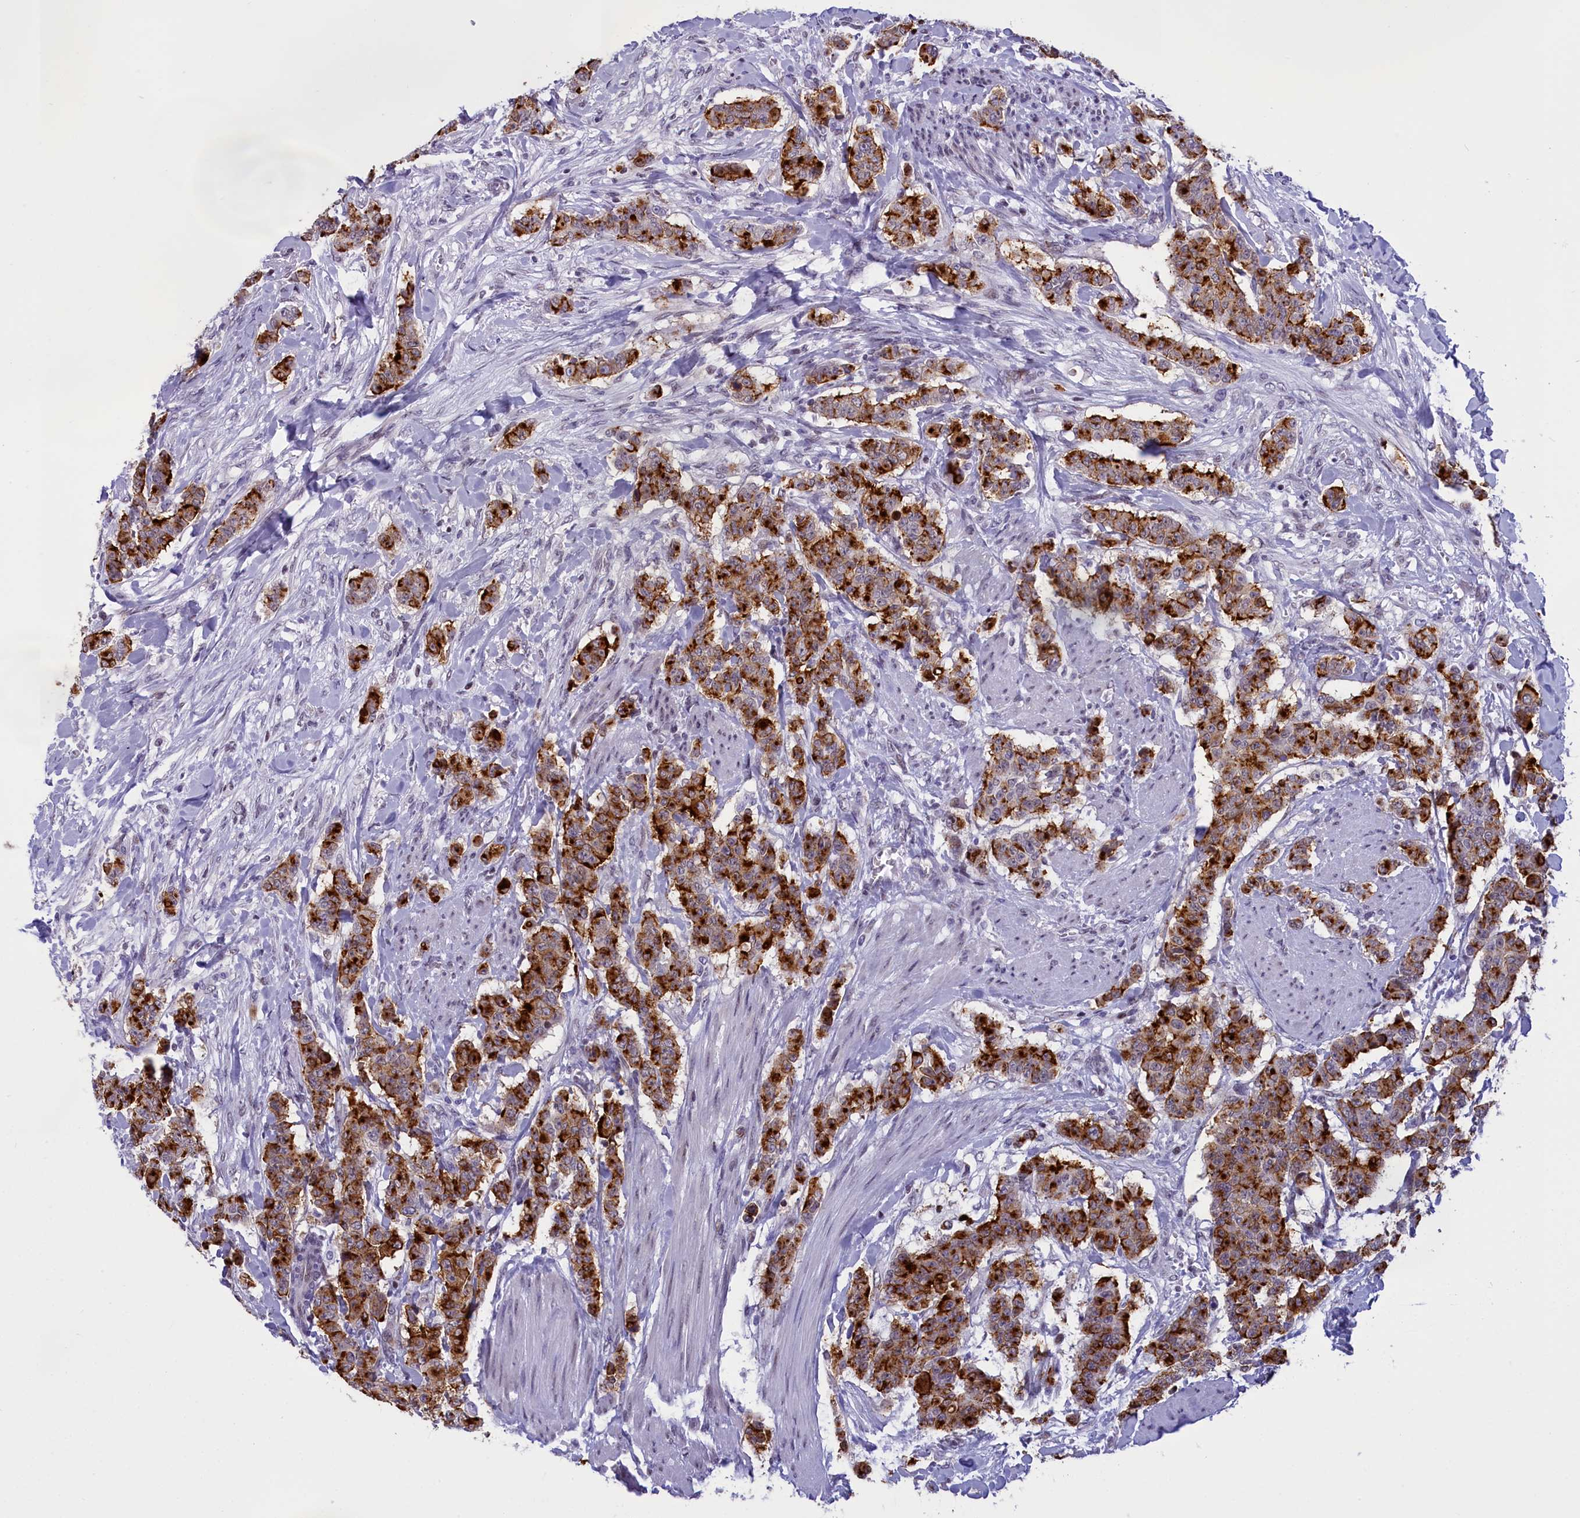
{"staining": {"intensity": "strong", "quantity": ">75%", "location": "cytoplasmic/membranous"}, "tissue": "breast cancer", "cell_type": "Tumor cells", "image_type": "cancer", "snomed": [{"axis": "morphology", "description": "Duct carcinoma"}, {"axis": "topography", "description": "Breast"}], "caption": "Human breast cancer stained with a protein marker exhibits strong staining in tumor cells.", "gene": "SPIRE2", "patient": {"sex": "female", "age": 40}}